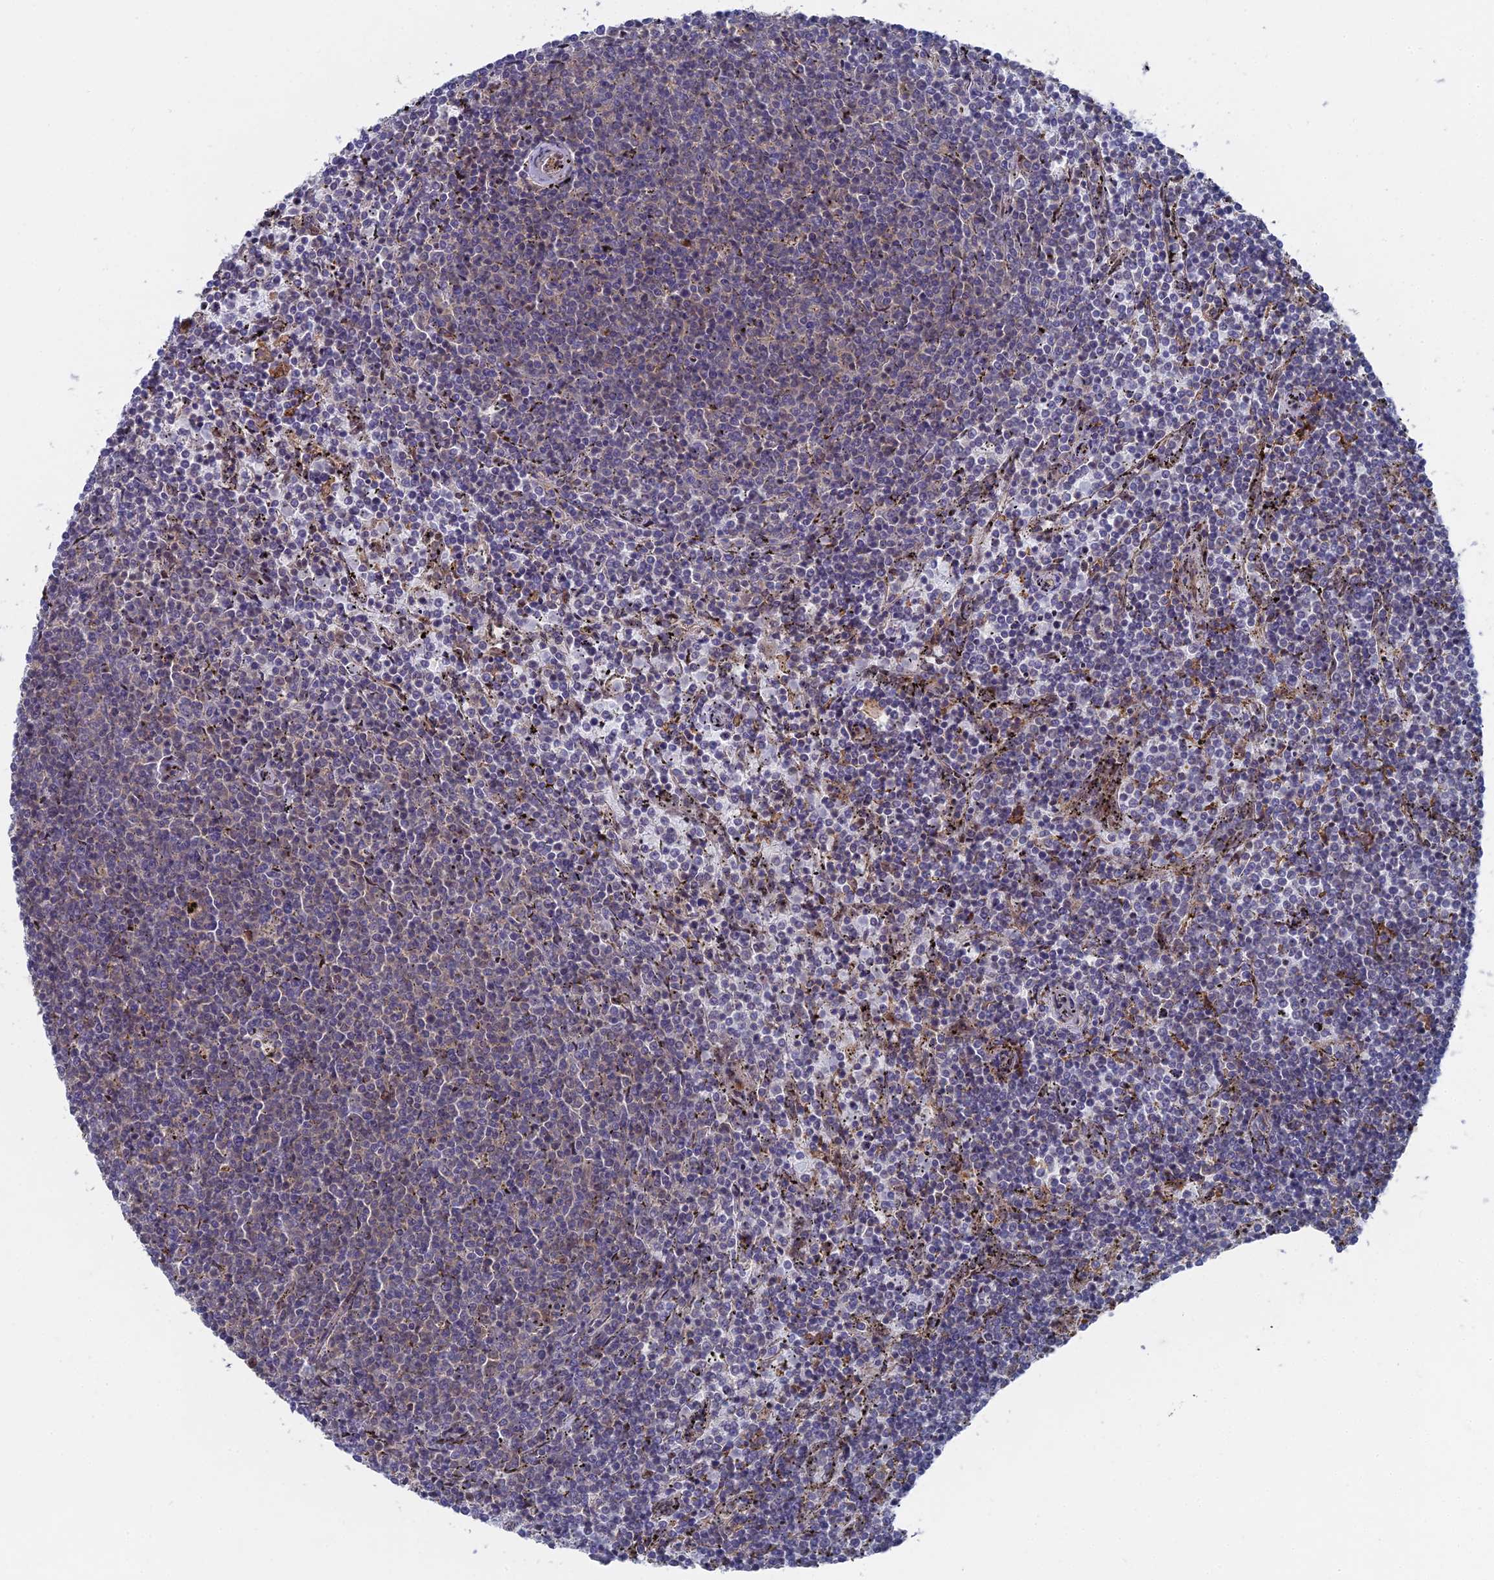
{"staining": {"intensity": "negative", "quantity": "none", "location": "none"}, "tissue": "lymphoma", "cell_type": "Tumor cells", "image_type": "cancer", "snomed": [{"axis": "morphology", "description": "Malignant lymphoma, non-Hodgkin's type, Low grade"}, {"axis": "topography", "description": "Spleen"}], "caption": "Lymphoma was stained to show a protein in brown. There is no significant staining in tumor cells.", "gene": "UNC5D", "patient": {"sex": "female", "age": 50}}